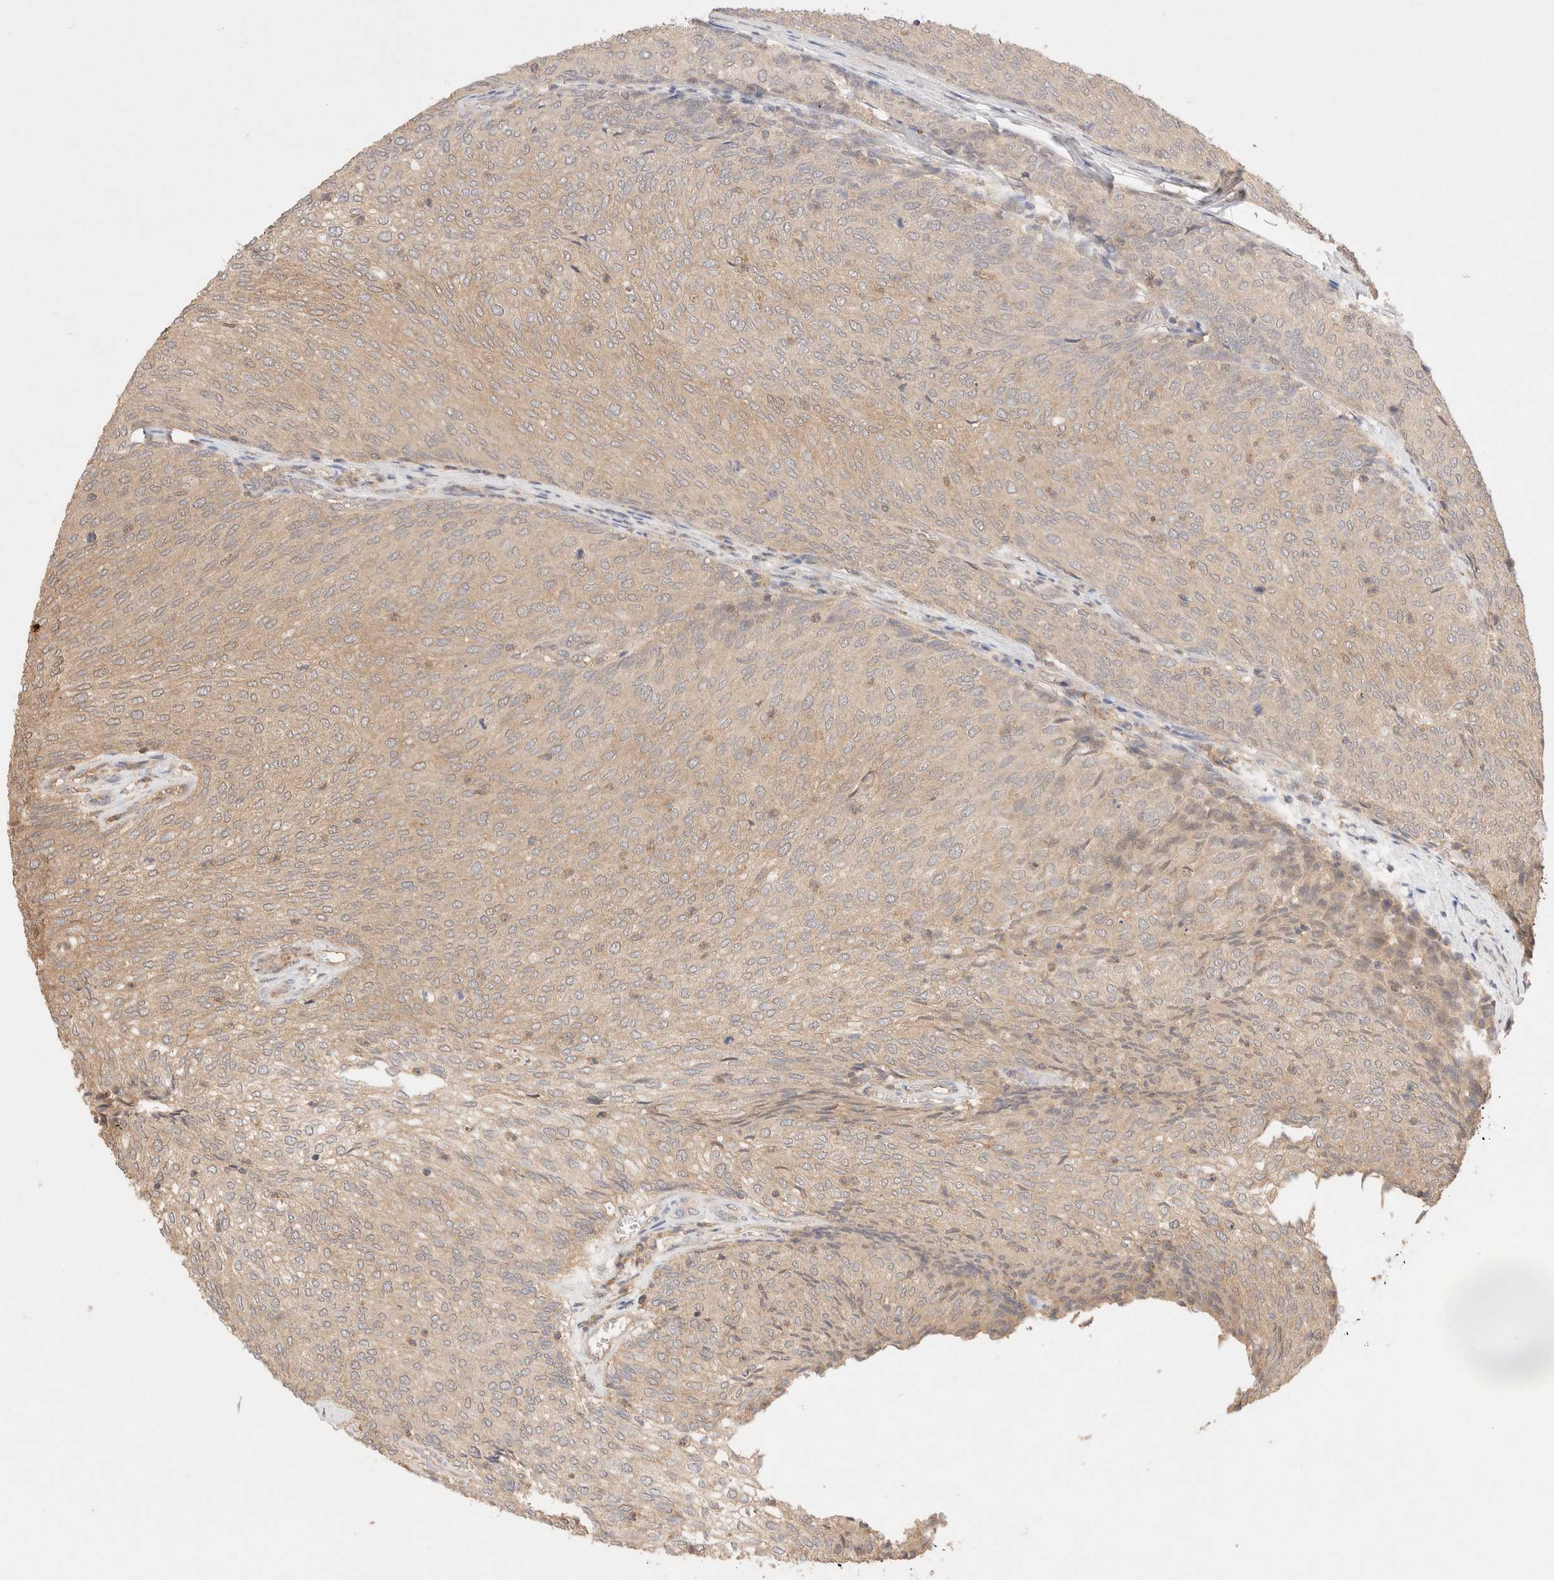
{"staining": {"intensity": "weak", "quantity": "25%-75%", "location": "cytoplasmic/membranous"}, "tissue": "urothelial cancer", "cell_type": "Tumor cells", "image_type": "cancer", "snomed": [{"axis": "morphology", "description": "Urothelial carcinoma, Low grade"}, {"axis": "topography", "description": "Urinary bladder"}], "caption": "Immunohistochemistry micrograph of human low-grade urothelial carcinoma stained for a protein (brown), which displays low levels of weak cytoplasmic/membranous expression in about 25%-75% of tumor cells.", "gene": "CARNMT1", "patient": {"sex": "female", "age": 79}}